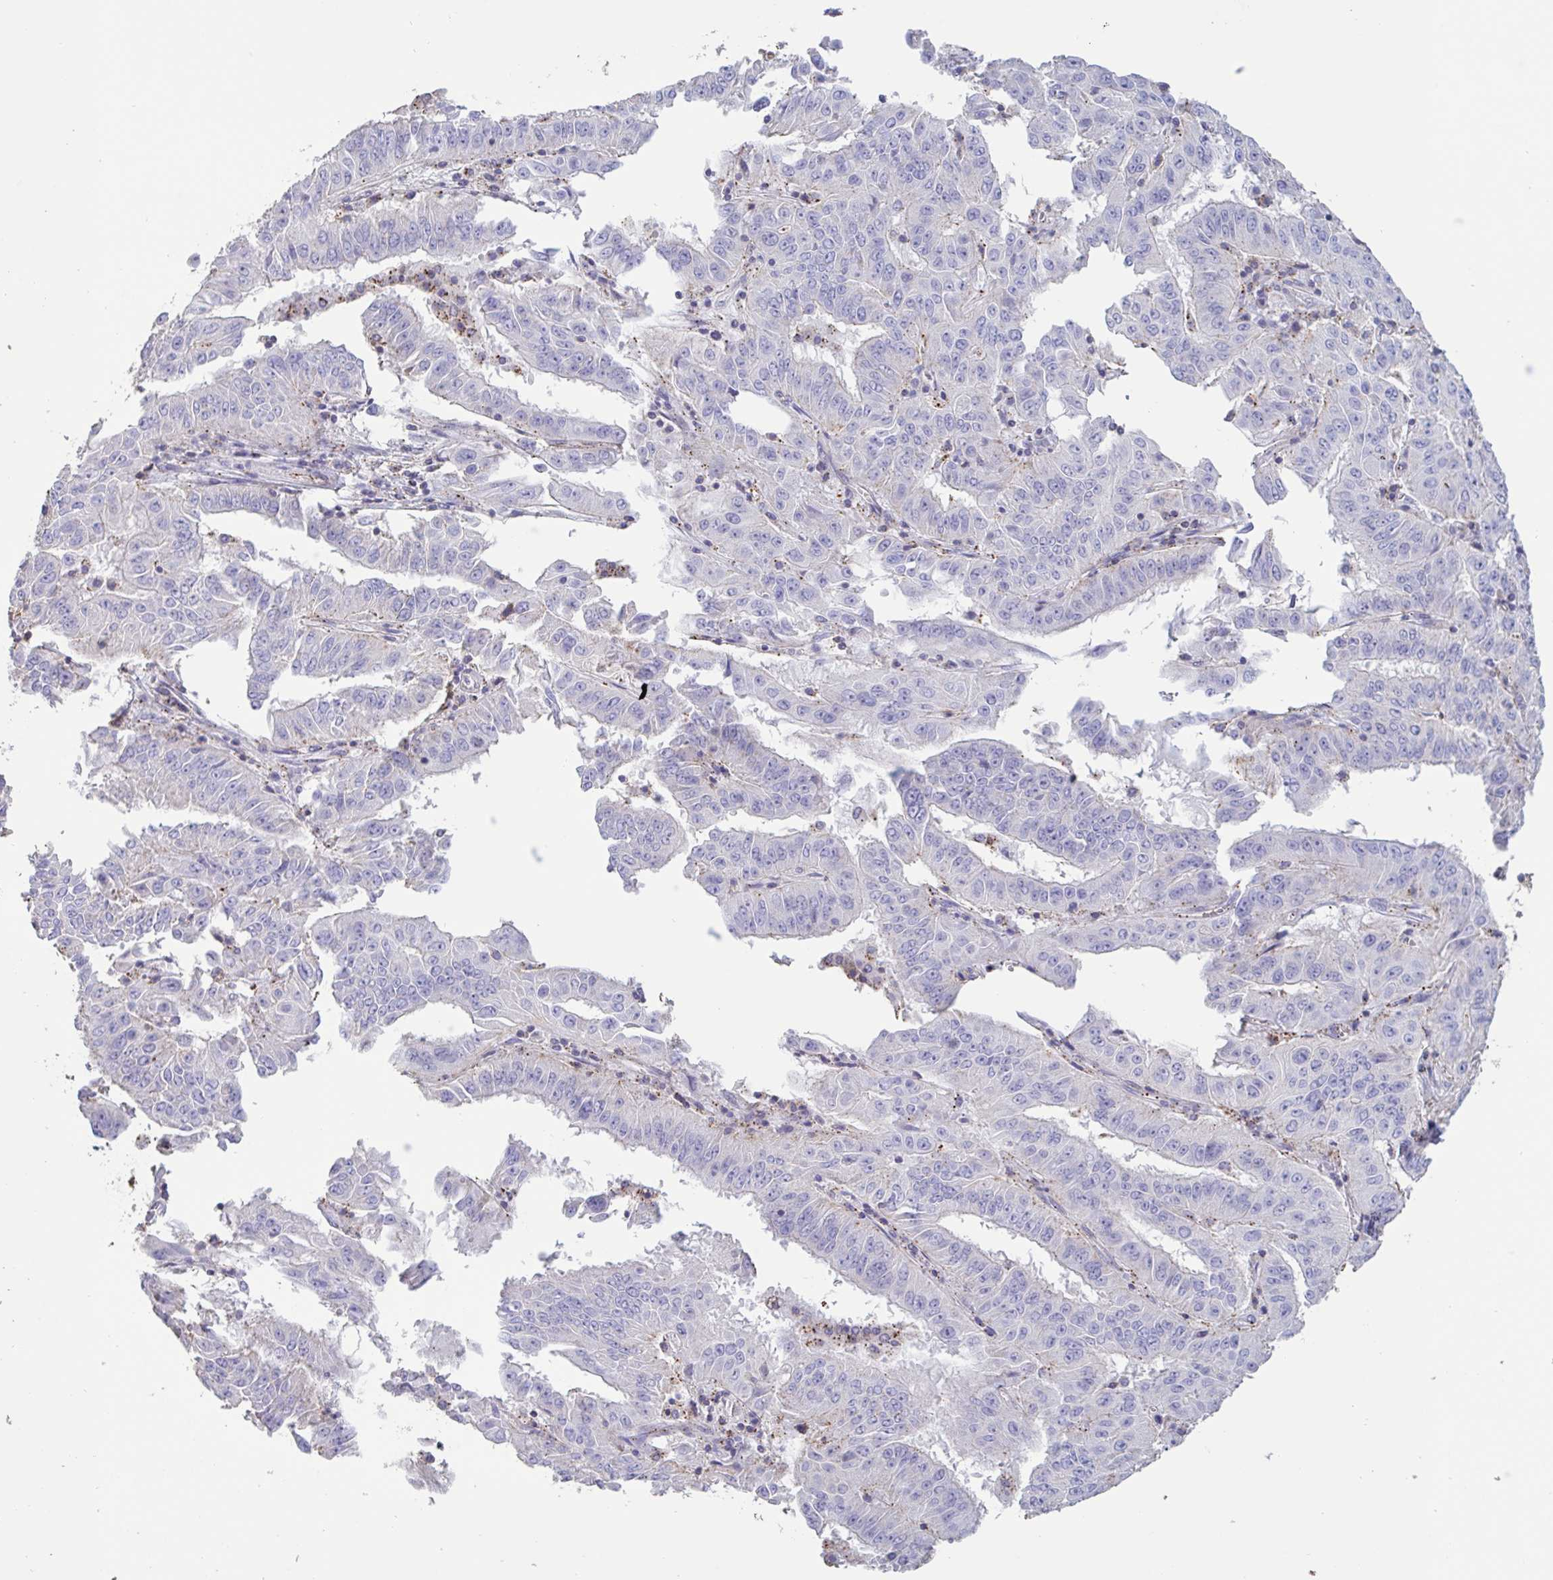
{"staining": {"intensity": "negative", "quantity": "none", "location": "none"}, "tissue": "pancreatic cancer", "cell_type": "Tumor cells", "image_type": "cancer", "snomed": [{"axis": "morphology", "description": "Adenocarcinoma, NOS"}, {"axis": "topography", "description": "Pancreas"}], "caption": "Immunohistochemical staining of pancreatic cancer exhibits no significant positivity in tumor cells. Brightfield microscopy of immunohistochemistry (IHC) stained with DAB (brown) and hematoxylin (blue), captured at high magnification.", "gene": "CHMP5", "patient": {"sex": "male", "age": 63}}